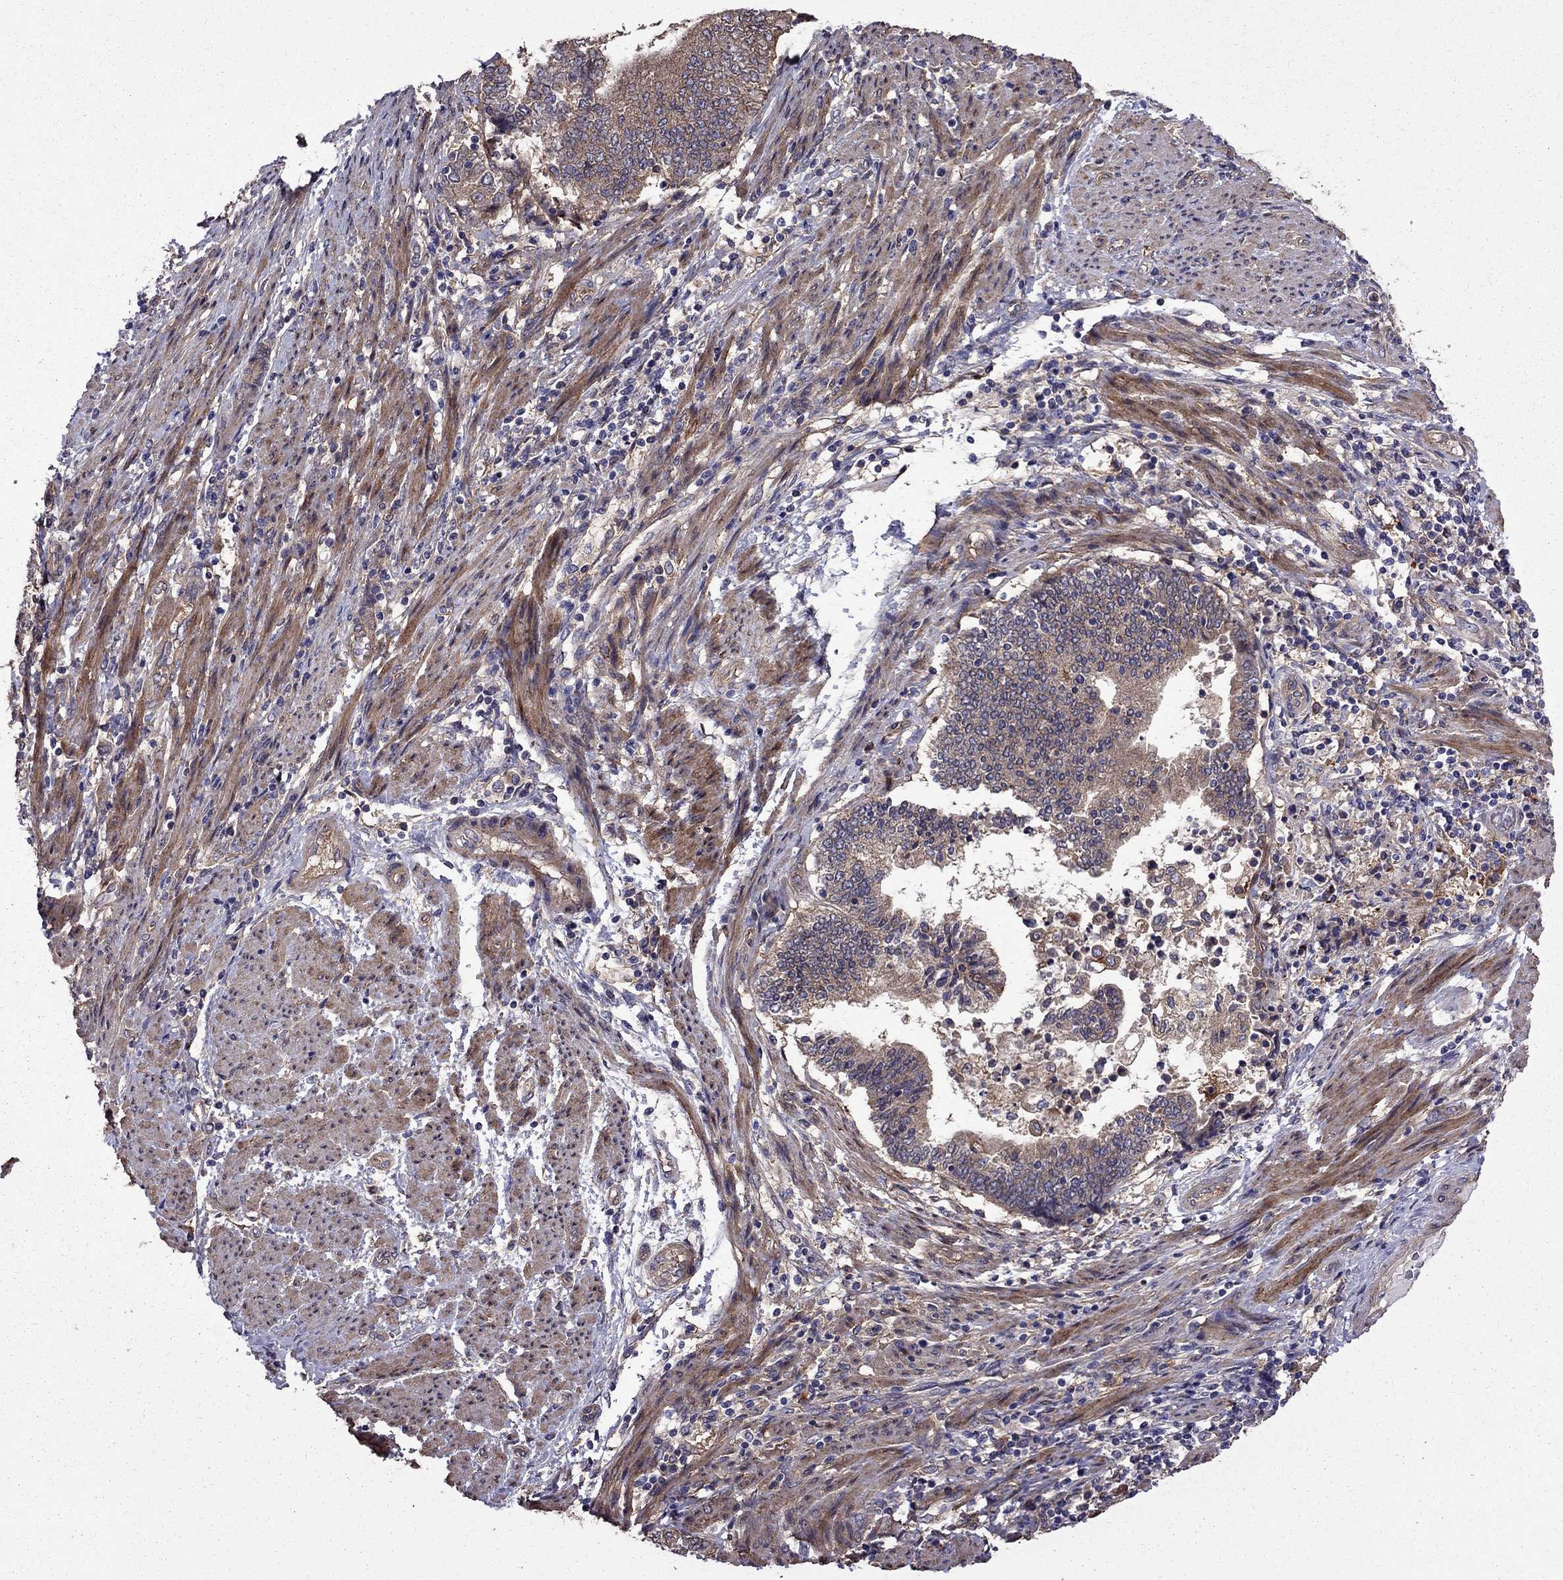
{"staining": {"intensity": "moderate", "quantity": "25%-75%", "location": "cytoplasmic/membranous"}, "tissue": "endometrial cancer", "cell_type": "Tumor cells", "image_type": "cancer", "snomed": [{"axis": "morphology", "description": "Adenocarcinoma, NOS"}, {"axis": "topography", "description": "Endometrium"}], "caption": "Human endometrial cancer stained for a protein (brown) exhibits moderate cytoplasmic/membranous positive expression in approximately 25%-75% of tumor cells.", "gene": "ITGB1", "patient": {"sex": "female", "age": 65}}